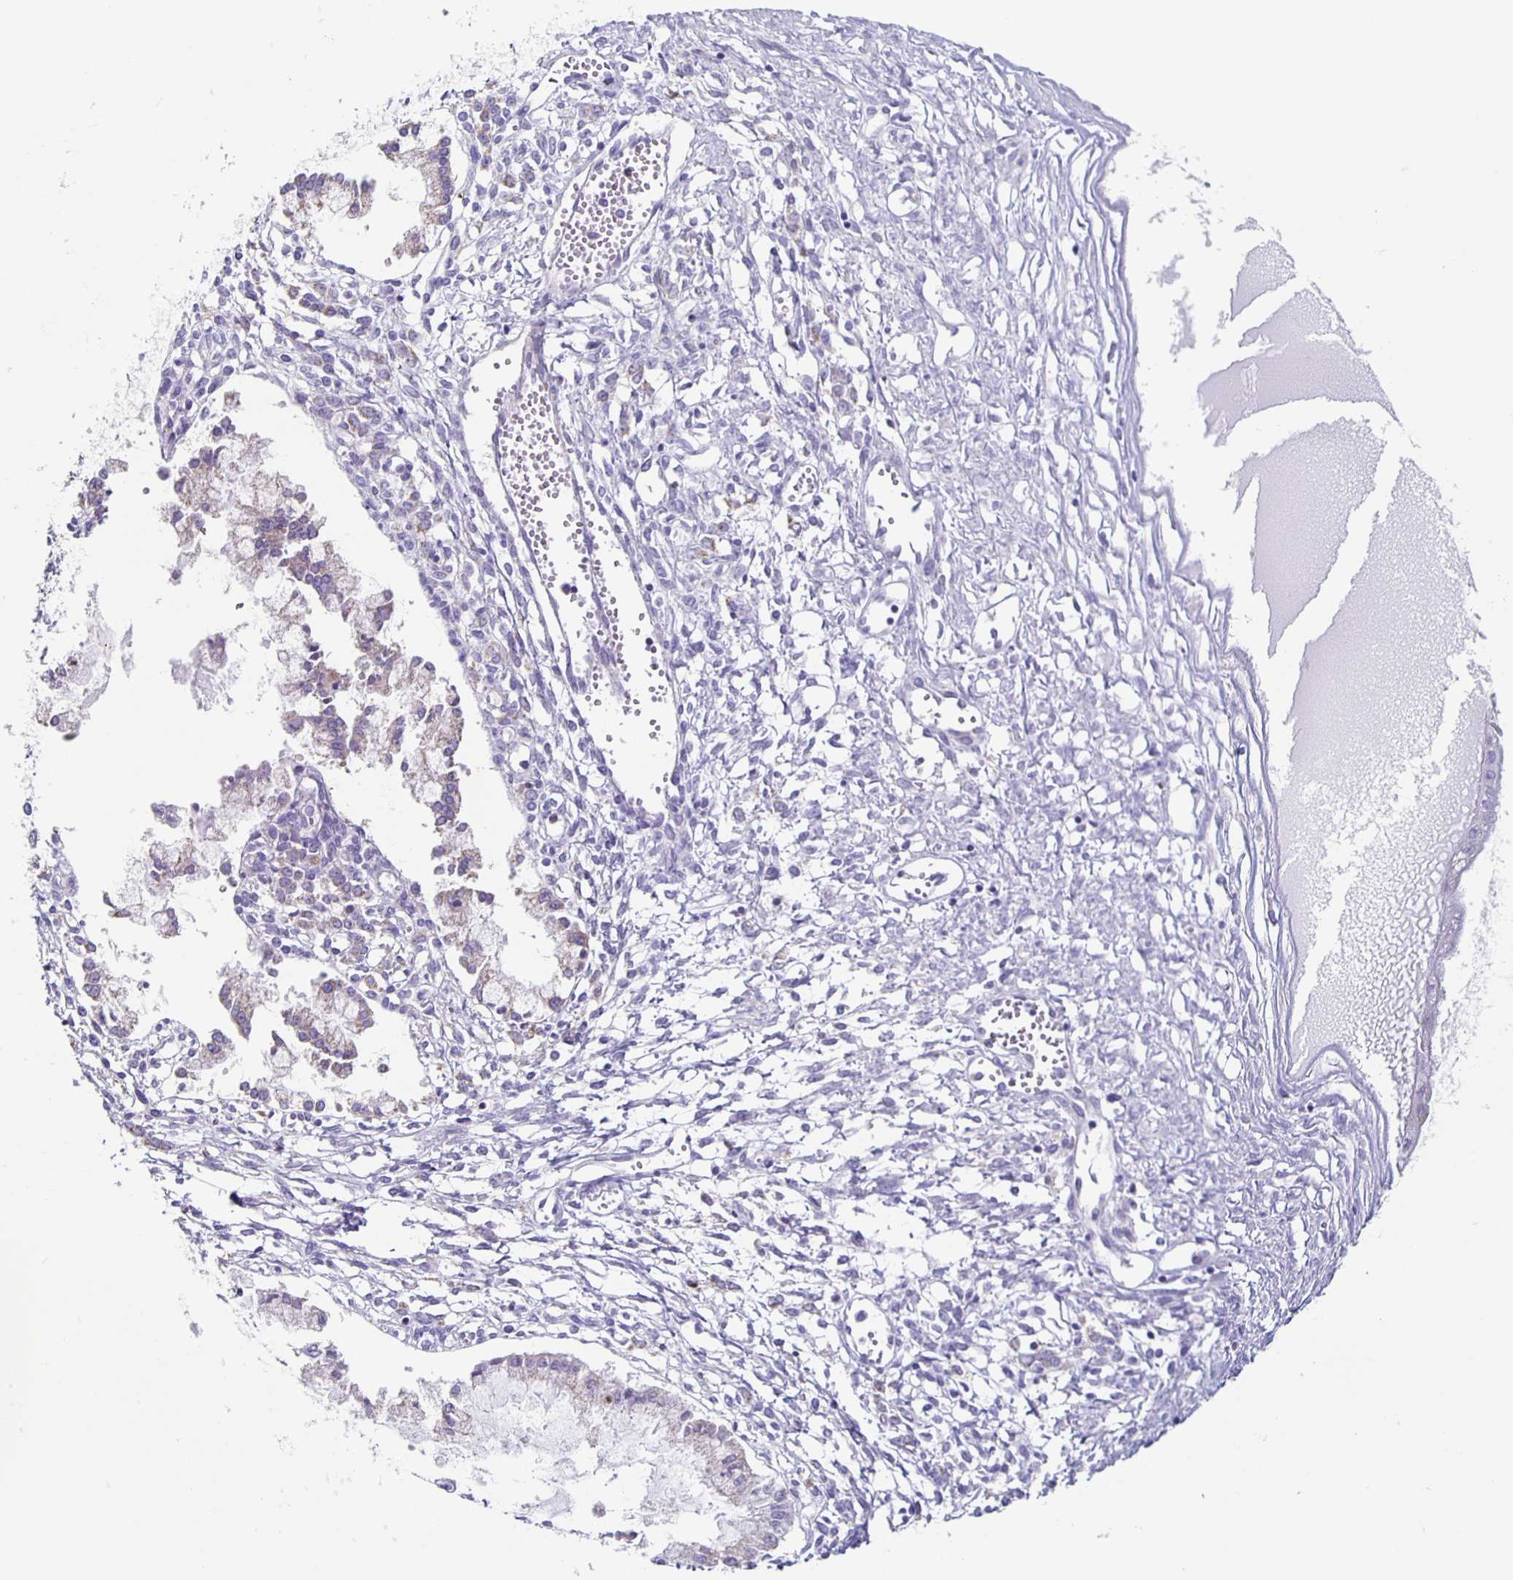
{"staining": {"intensity": "negative", "quantity": "none", "location": "none"}, "tissue": "ovarian cancer", "cell_type": "Tumor cells", "image_type": "cancer", "snomed": [{"axis": "morphology", "description": "Cystadenocarcinoma, mucinous, NOS"}, {"axis": "topography", "description": "Ovary"}], "caption": "Tumor cells show no significant protein positivity in ovarian mucinous cystadenocarcinoma.", "gene": "TPPP", "patient": {"sex": "female", "age": 34}}